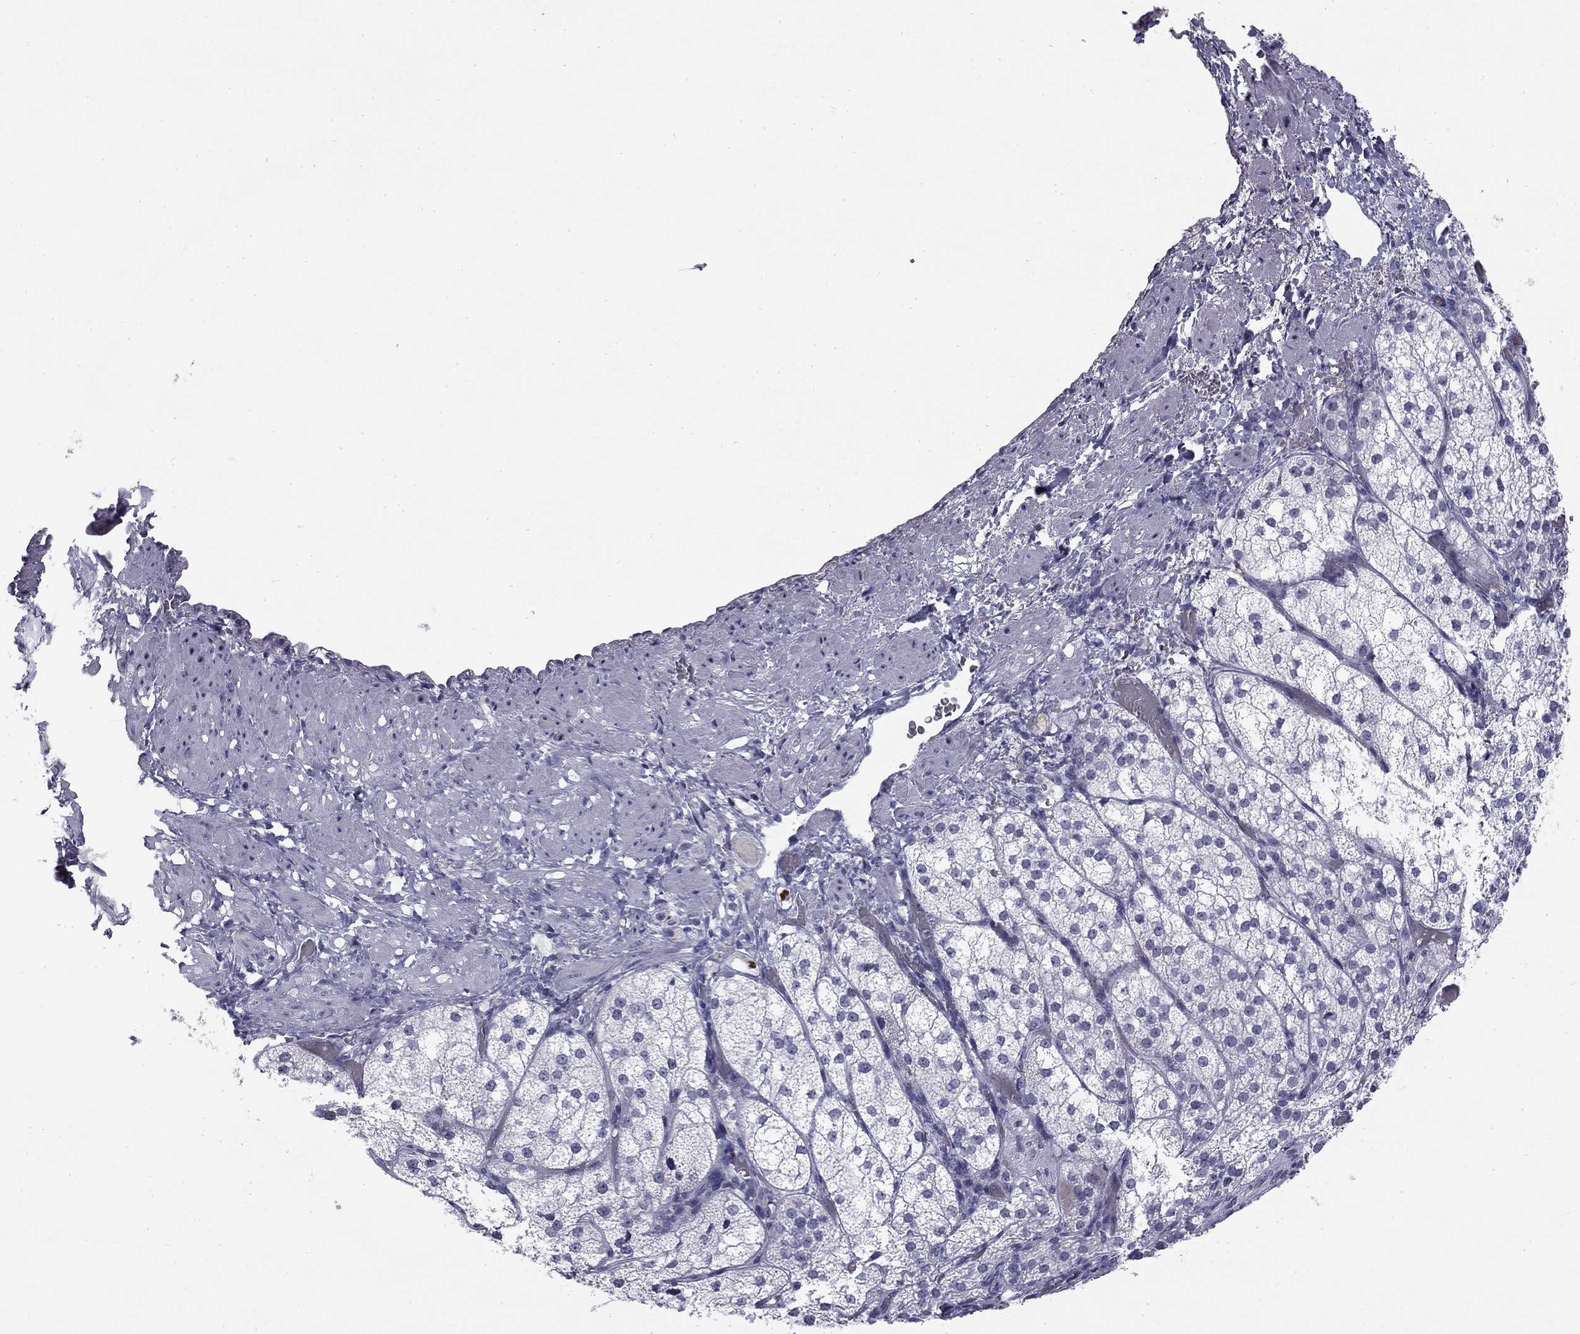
{"staining": {"intensity": "weak", "quantity": "<25%", "location": "cytoplasmic/membranous"}, "tissue": "adrenal gland", "cell_type": "Glandular cells", "image_type": "normal", "snomed": [{"axis": "morphology", "description": "Normal tissue, NOS"}, {"axis": "topography", "description": "Adrenal gland"}], "caption": "Glandular cells are negative for brown protein staining in benign adrenal gland. (IHC, brightfield microscopy, high magnification).", "gene": "TFAP2B", "patient": {"sex": "female", "age": 60}}